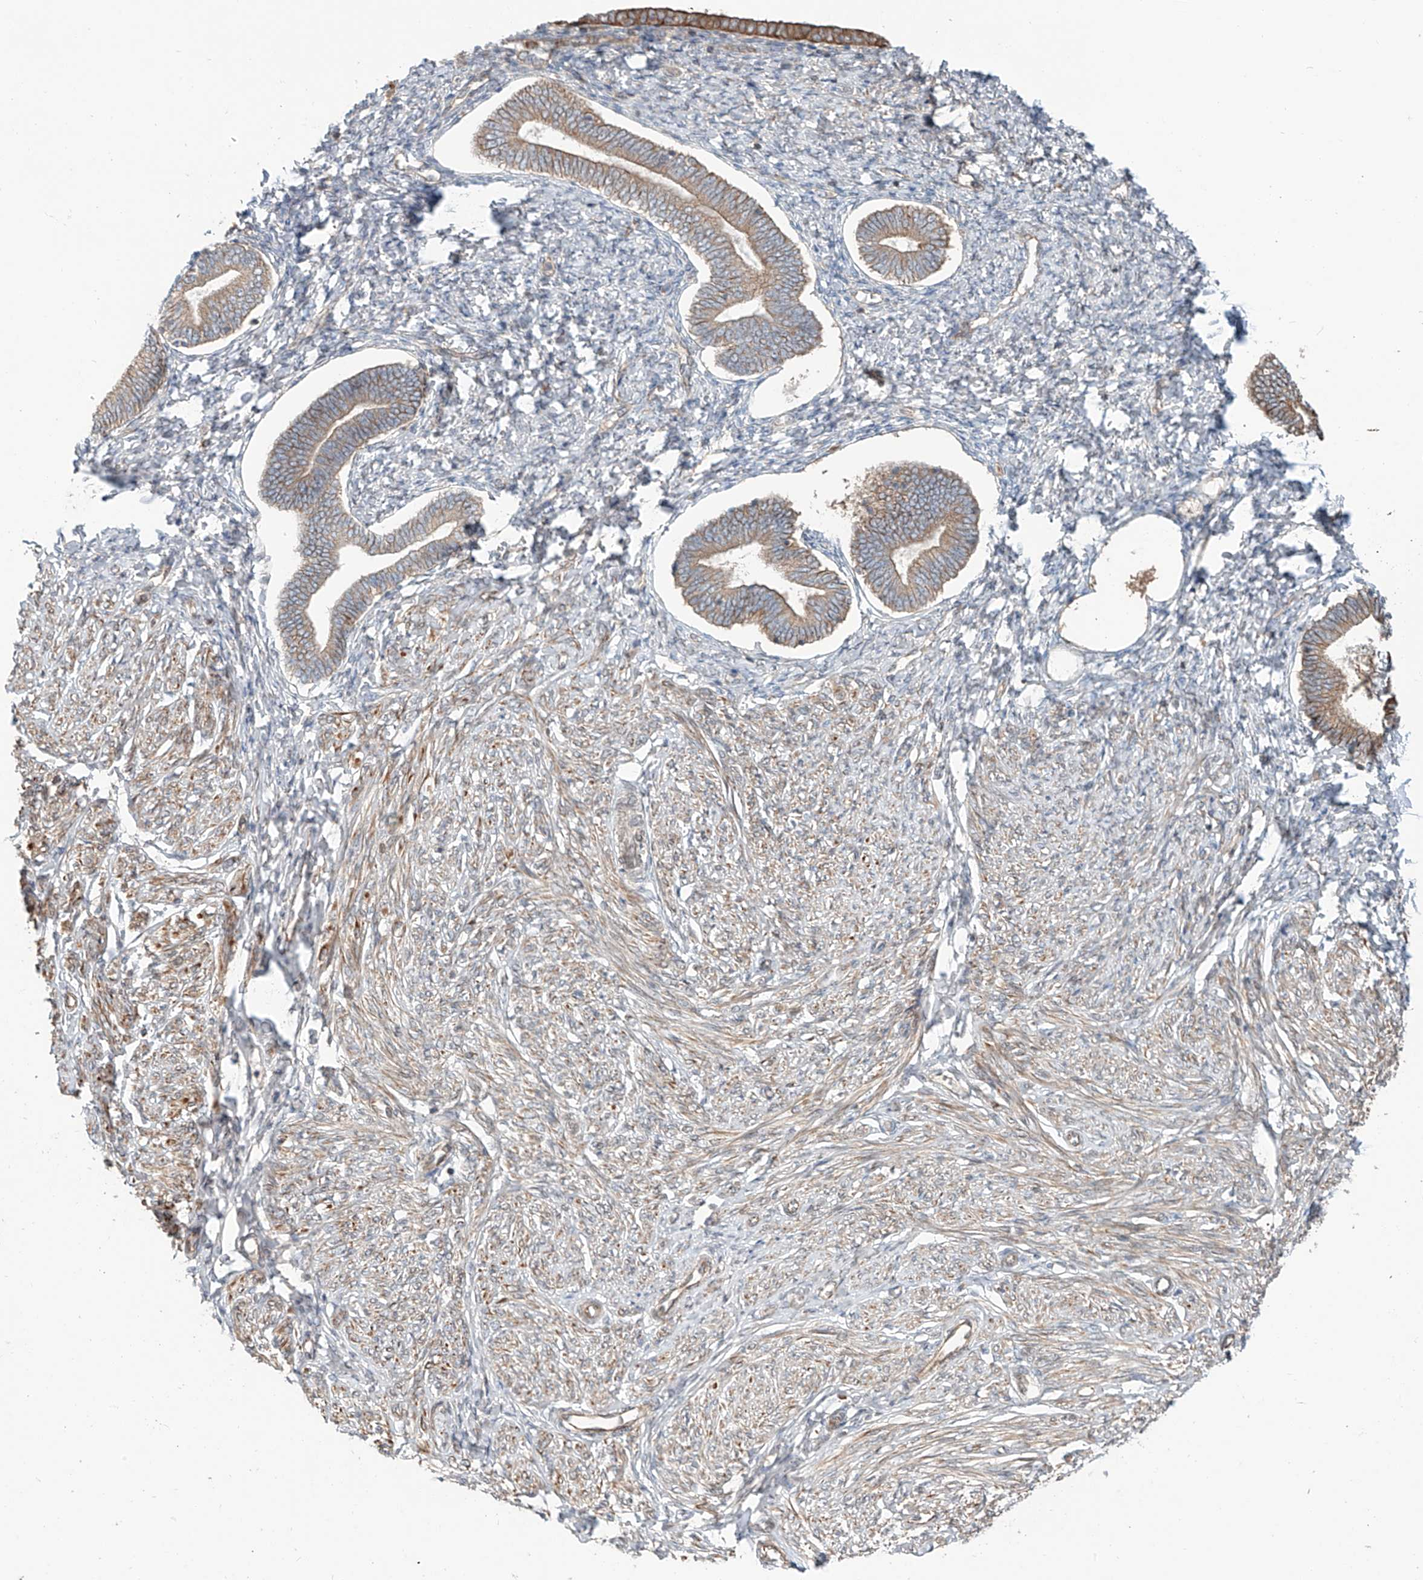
{"staining": {"intensity": "weak", "quantity": "25%-75%", "location": "cytoplasmic/membranous"}, "tissue": "endometrium", "cell_type": "Cells in endometrial stroma", "image_type": "normal", "snomed": [{"axis": "morphology", "description": "Normal tissue, NOS"}, {"axis": "topography", "description": "Endometrium"}], "caption": "Protein staining displays weak cytoplasmic/membranous positivity in about 25%-75% of cells in endometrial stroma in benign endometrium. (DAB = brown stain, brightfield microscopy at high magnification).", "gene": "CEP162", "patient": {"sex": "female", "age": 72}}